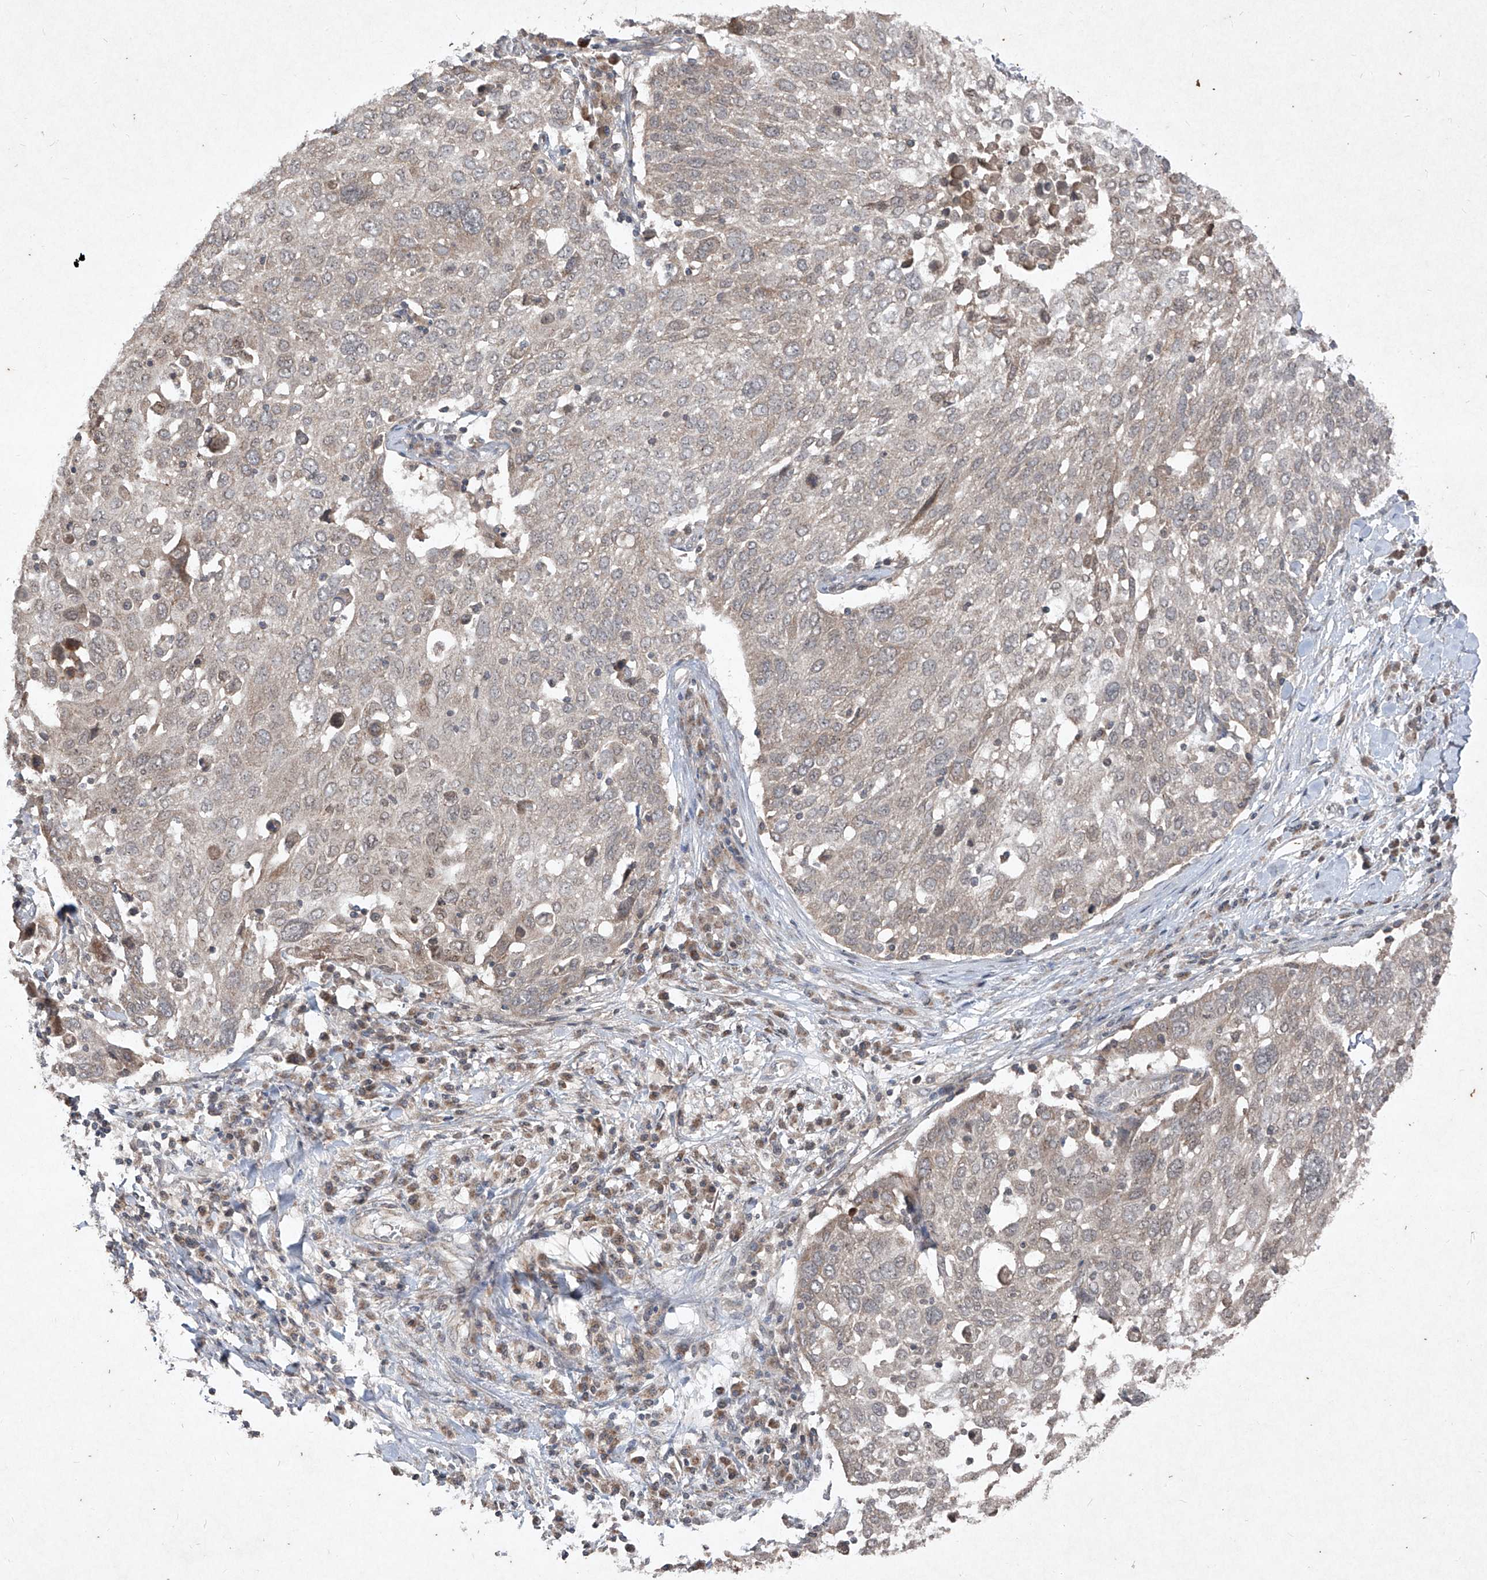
{"staining": {"intensity": "weak", "quantity": "25%-75%", "location": "cytoplasmic/membranous"}, "tissue": "lung cancer", "cell_type": "Tumor cells", "image_type": "cancer", "snomed": [{"axis": "morphology", "description": "Squamous cell carcinoma, NOS"}, {"axis": "topography", "description": "Lung"}], "caption": "Immunohistochemistry (IHC) (DAB (3,3'-diaminobenzidine)) staining of lung cancer exhibits weak cytoplasmic/membranous protein positivity in approximately 25%-75% of tumor cells. (DAB IHC, brown staining for protein, blue staining for nuclei).", "gene": "ABCD3", "patient": {"sex": "male", "age": 65}}